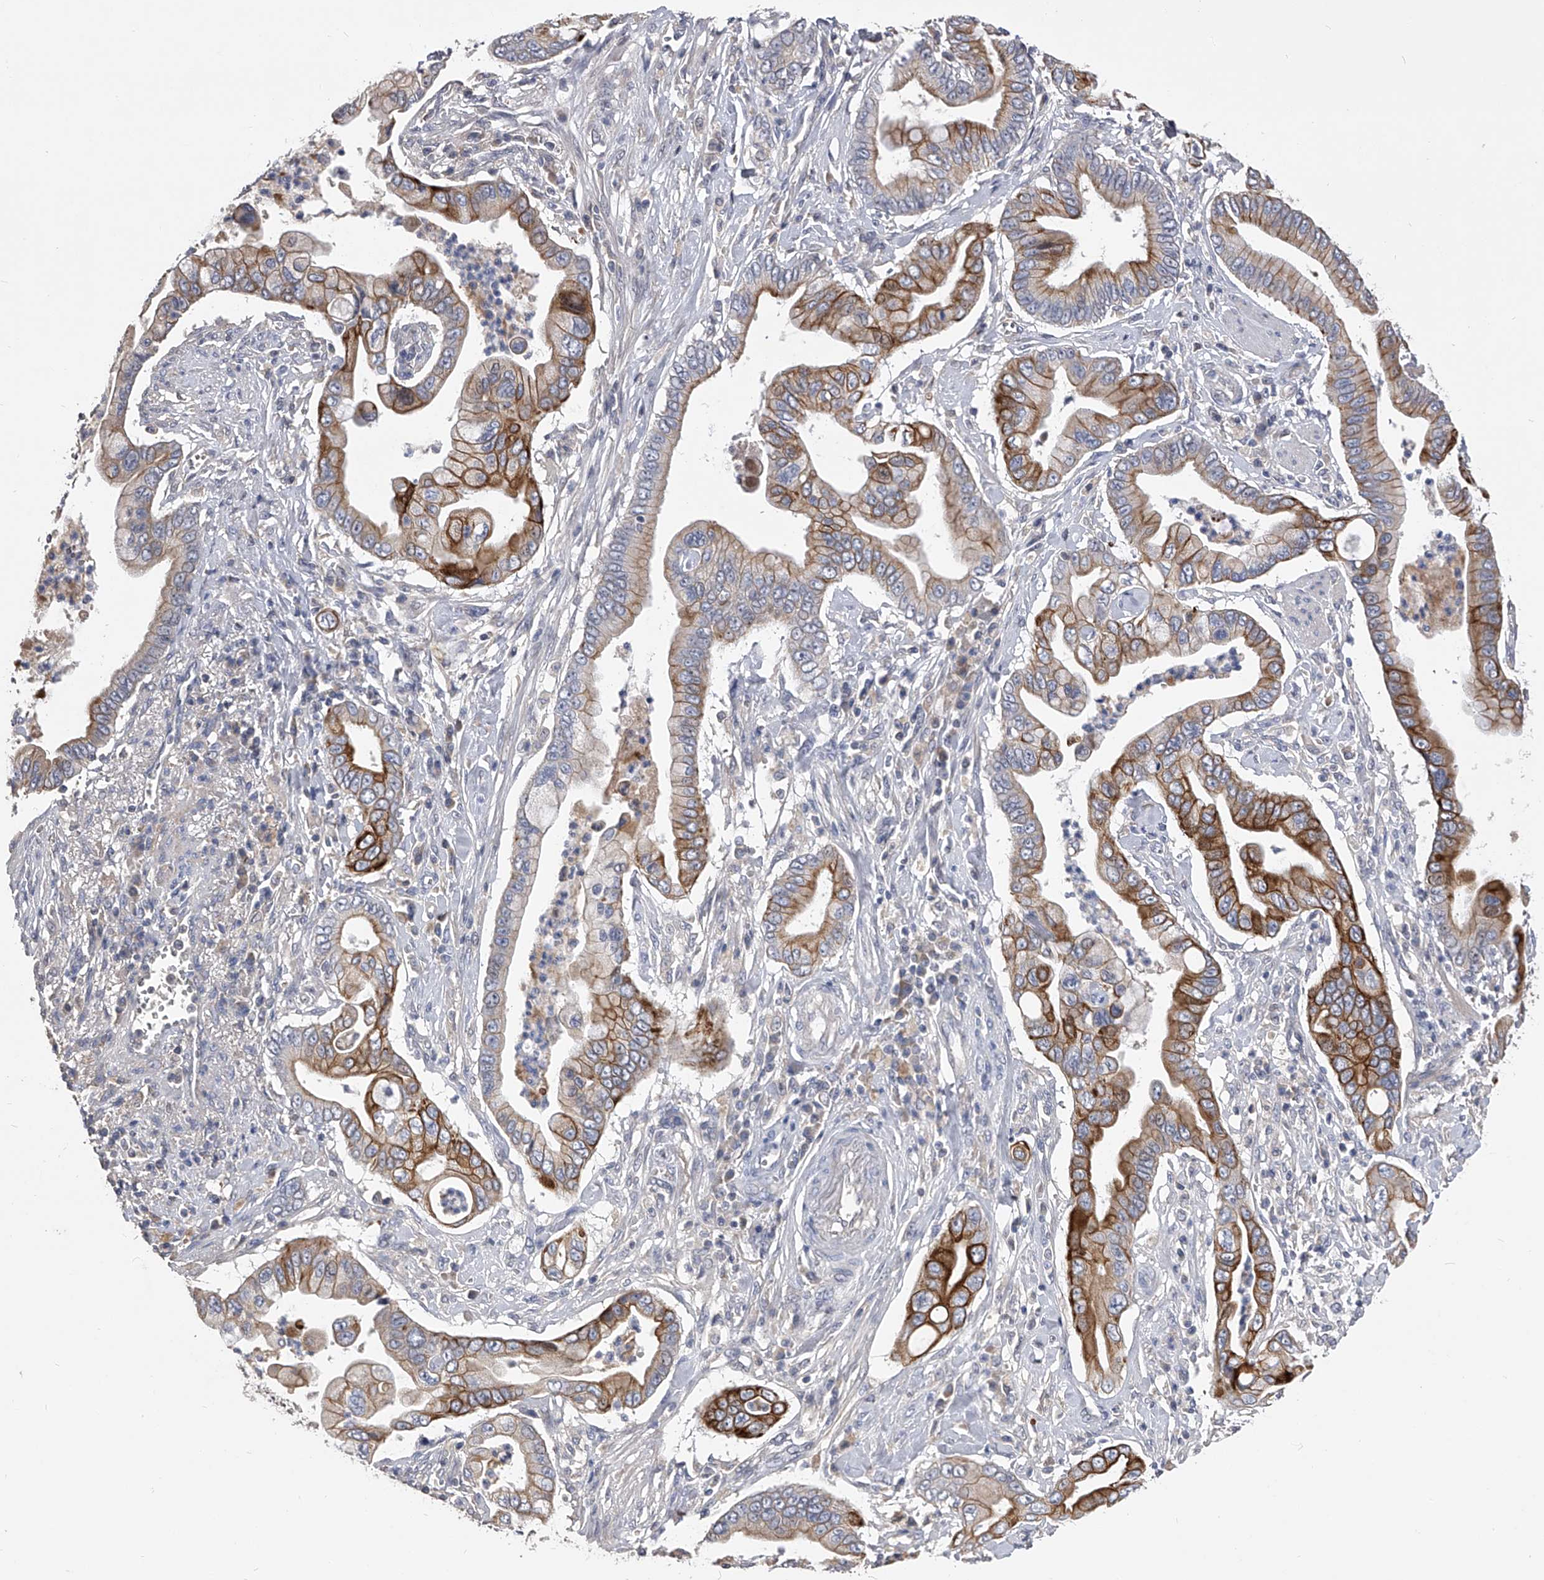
{"staining": {"intensity": "strong", "quantity": "25%-75%", "location": "cytoplasmic/membranous"}, "tissue": "pancreatic cancer", "cell_type": "Tumor cells", "image_type": "cancer", "snomed": [{"axis": "morphology", "description": "Adenocarcinoma, NOS"}, {"axis": "topography", "description": "Pancreas"}], "caption": "Strong cytoplasmic/membranous expression is present in about 25%-75% of tumor cells in pancreatic cancer (adenocarcinoma). (DAB (3,3'-diaminobenzidine) IHC, brown staining for protein, blue staining for nuclei).", "gene": "MDN1", "patient": {"sex": "male", "age": 78}}